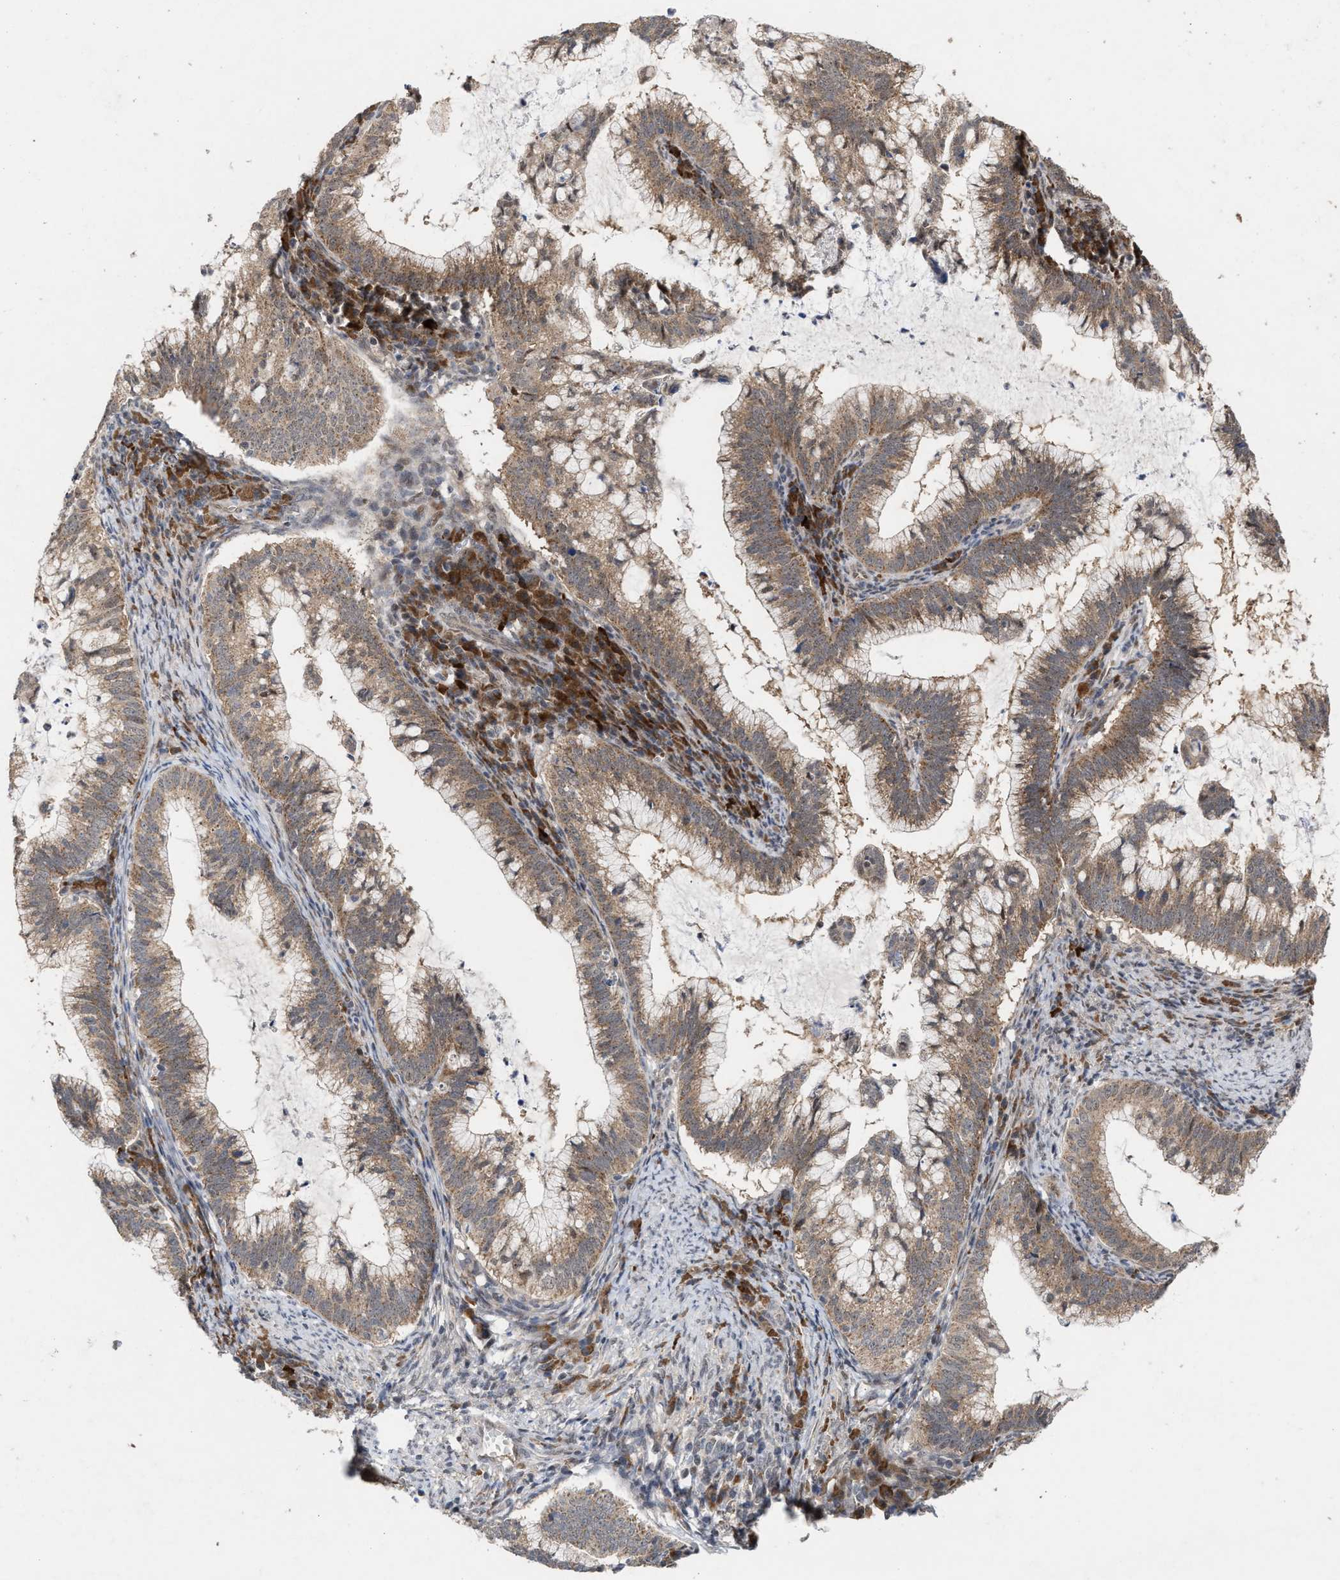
{"staining": {"intensity": "moderate", "quantity": ">75%", "location": "cytoplasmic/membranous"}, "tissue": "cervical cancer", "cell_type": "Tumor cells", "image_type": "cancer", "snomed": [{"axis": "morphology", "description": "Adenocarcinoma, NOS"}, {"axis": "topography", "description": "Cervix"}], "caption": "Immunohistochemistry (IHC) photomicrograph of neoplastic tissue: cervical cancer stained using immunohistochemistry (IHC) shows medium levels of moderate protein expression localized specifically in the cytoplasmic/membranous of tumor cells, appearing as a cytoplasmic/membranous brown color.", "gene": "MKNK2", "patient": {"sex": "female", "age": 36}}